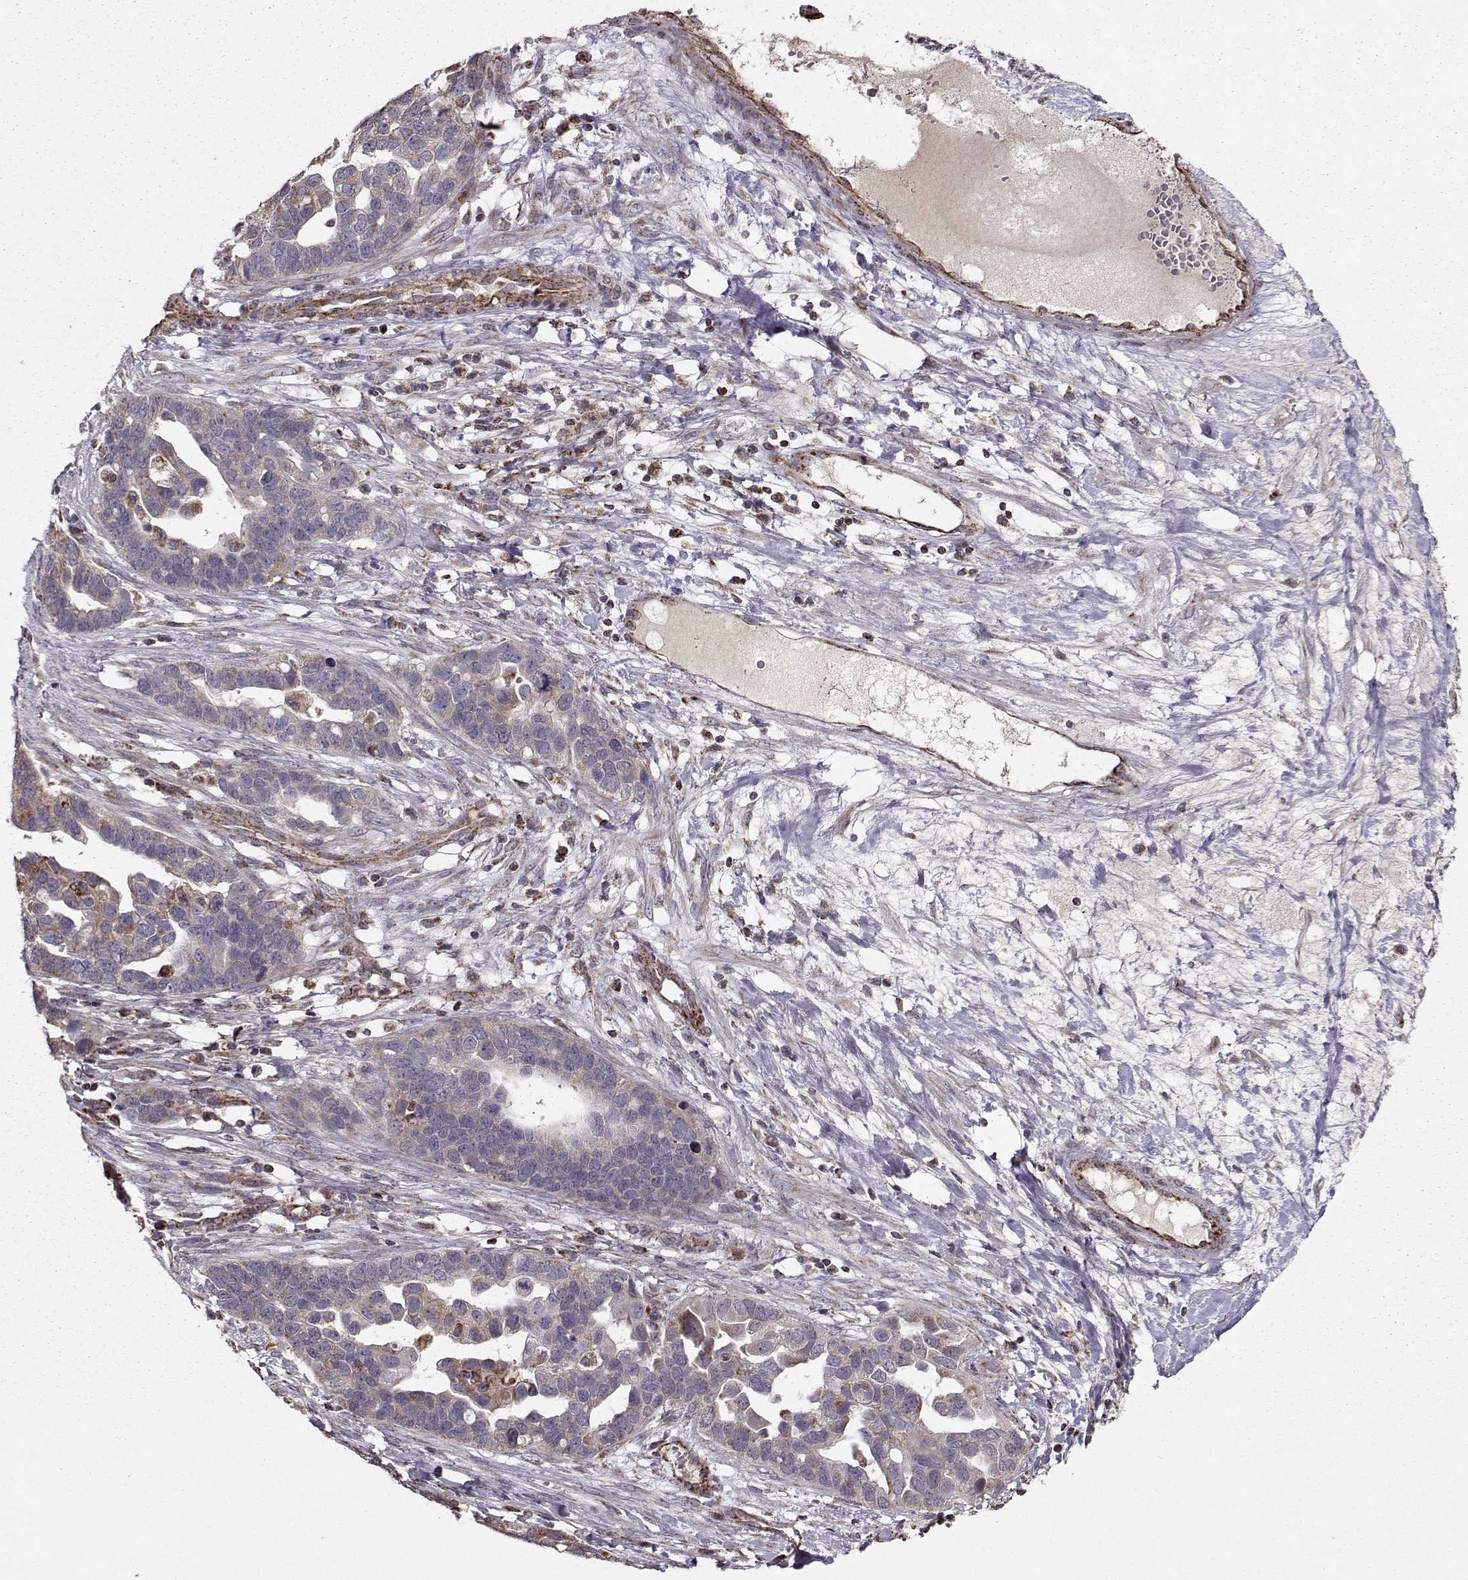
{"staining": {"intensity": "weak", "quantity": "25%-75%", "location": "cytoplasmic/membranous"}, "tissue": "ovarian cancer", "cell_type": "Tumor cells", "image_type": "cancer", "snomed": [{"axis": "morphology", "description": "Cystadenocarcinoma, serous, NOS"}, {"axis": "topography", "description": "Ovary"}], "caption": "This is an image of immunohistochemistry staining of serous cystadenocarcinoma (ovarian), which shows weak staining in the cytoplasmic/membranous of tumor cells.", "gene": "CMTM3", "patient": {"sex": "female", "age": 54}}